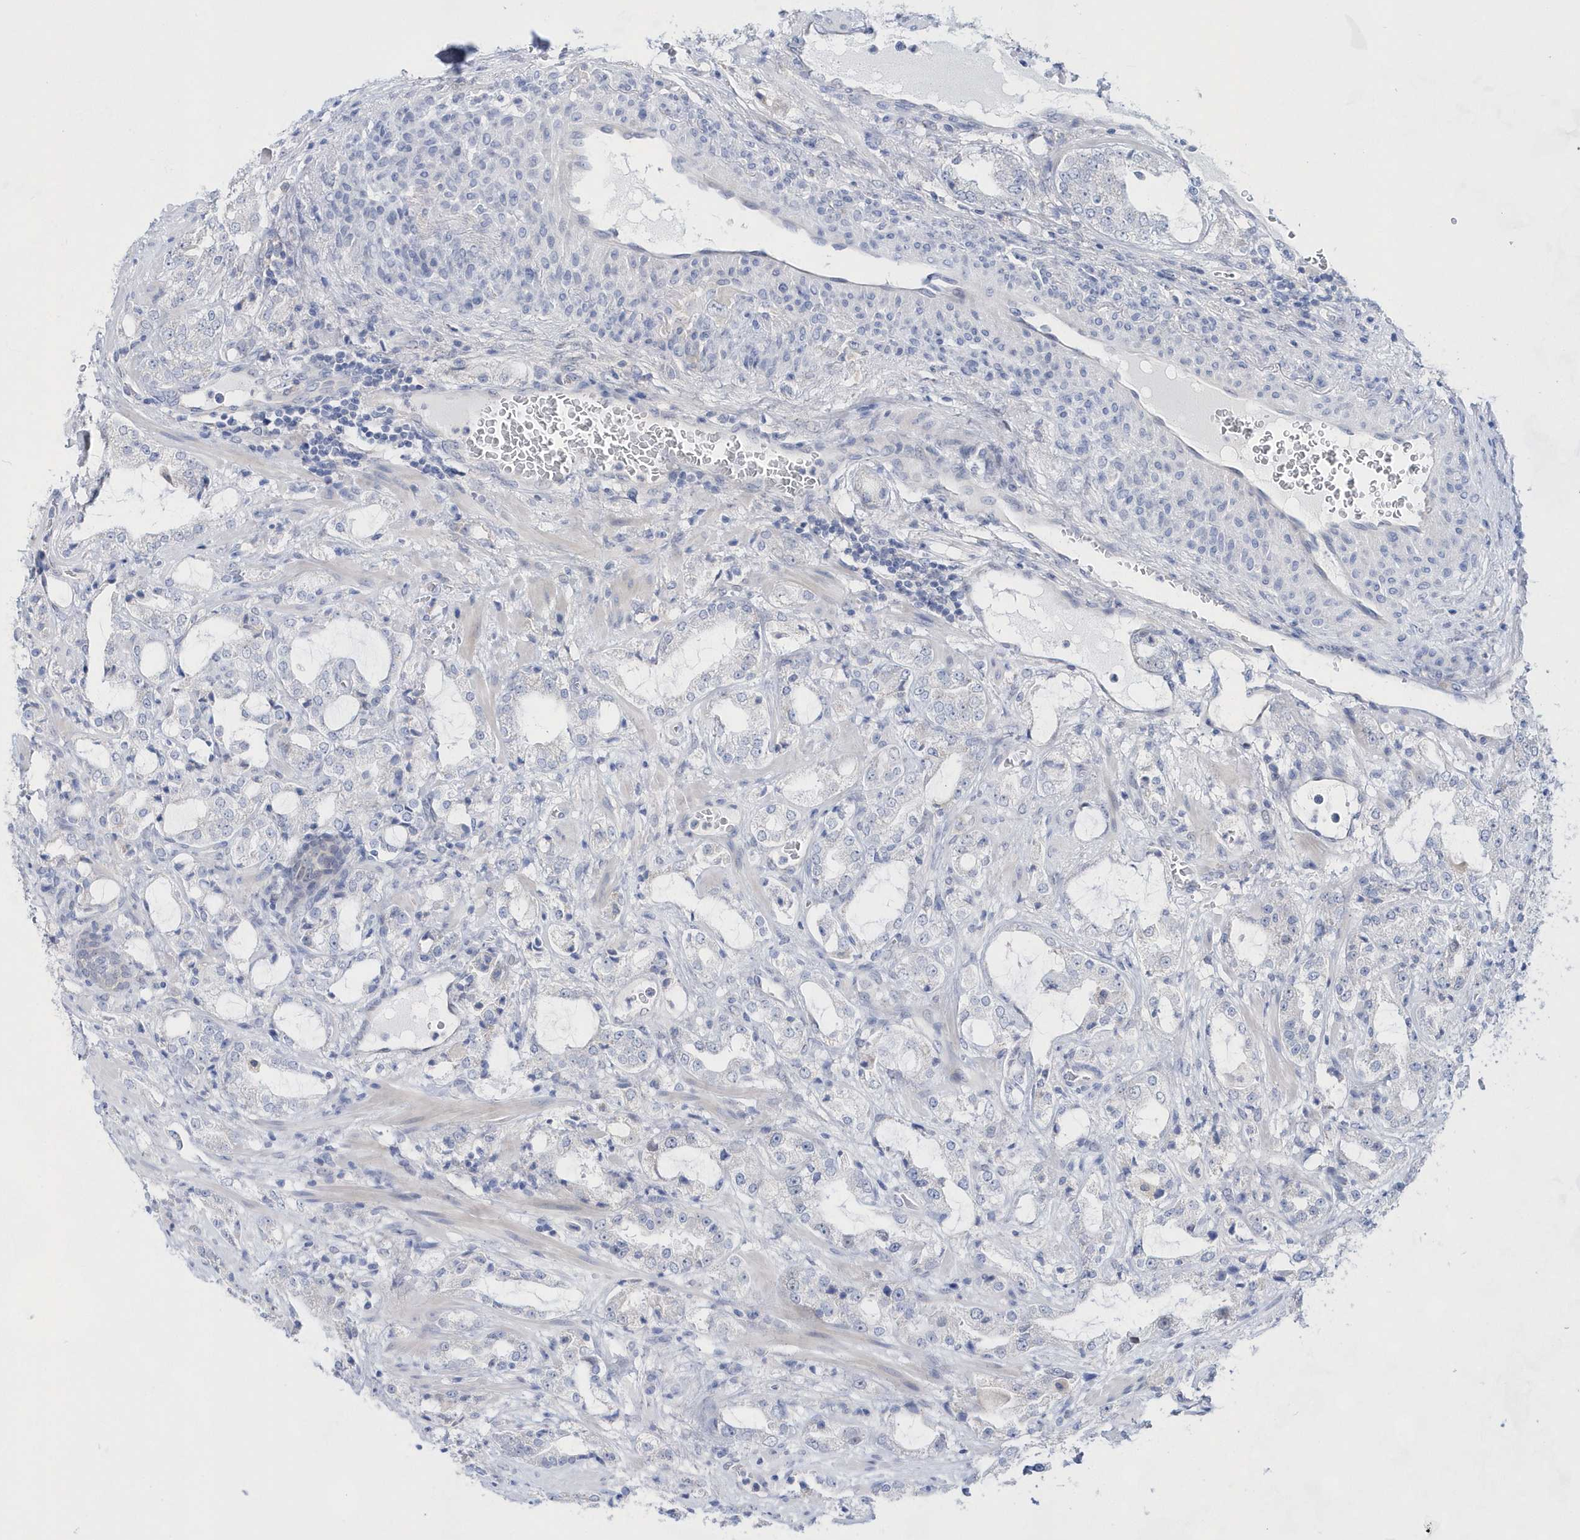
{"staining": {"intensity": "negative", "quantity": "none", "location": "none"}, "tissue": "prostate cancer", "cell_type": "Tumor cells", "image_type": "cancer", "snomed": [{"axis": "morphology", "description": "Adenocarcinoma, High grade"}, {"axis": "topography", "description": "Prostate"}], "caption": "High power microscopy image of an IHC histopathology image of prostate cancer, revealing no significant expression in tumor cells. (DAB IHC with hematoxylin counter stain).", "gene": "BDH2", "patient": {"sex": "male", "age": 64}}